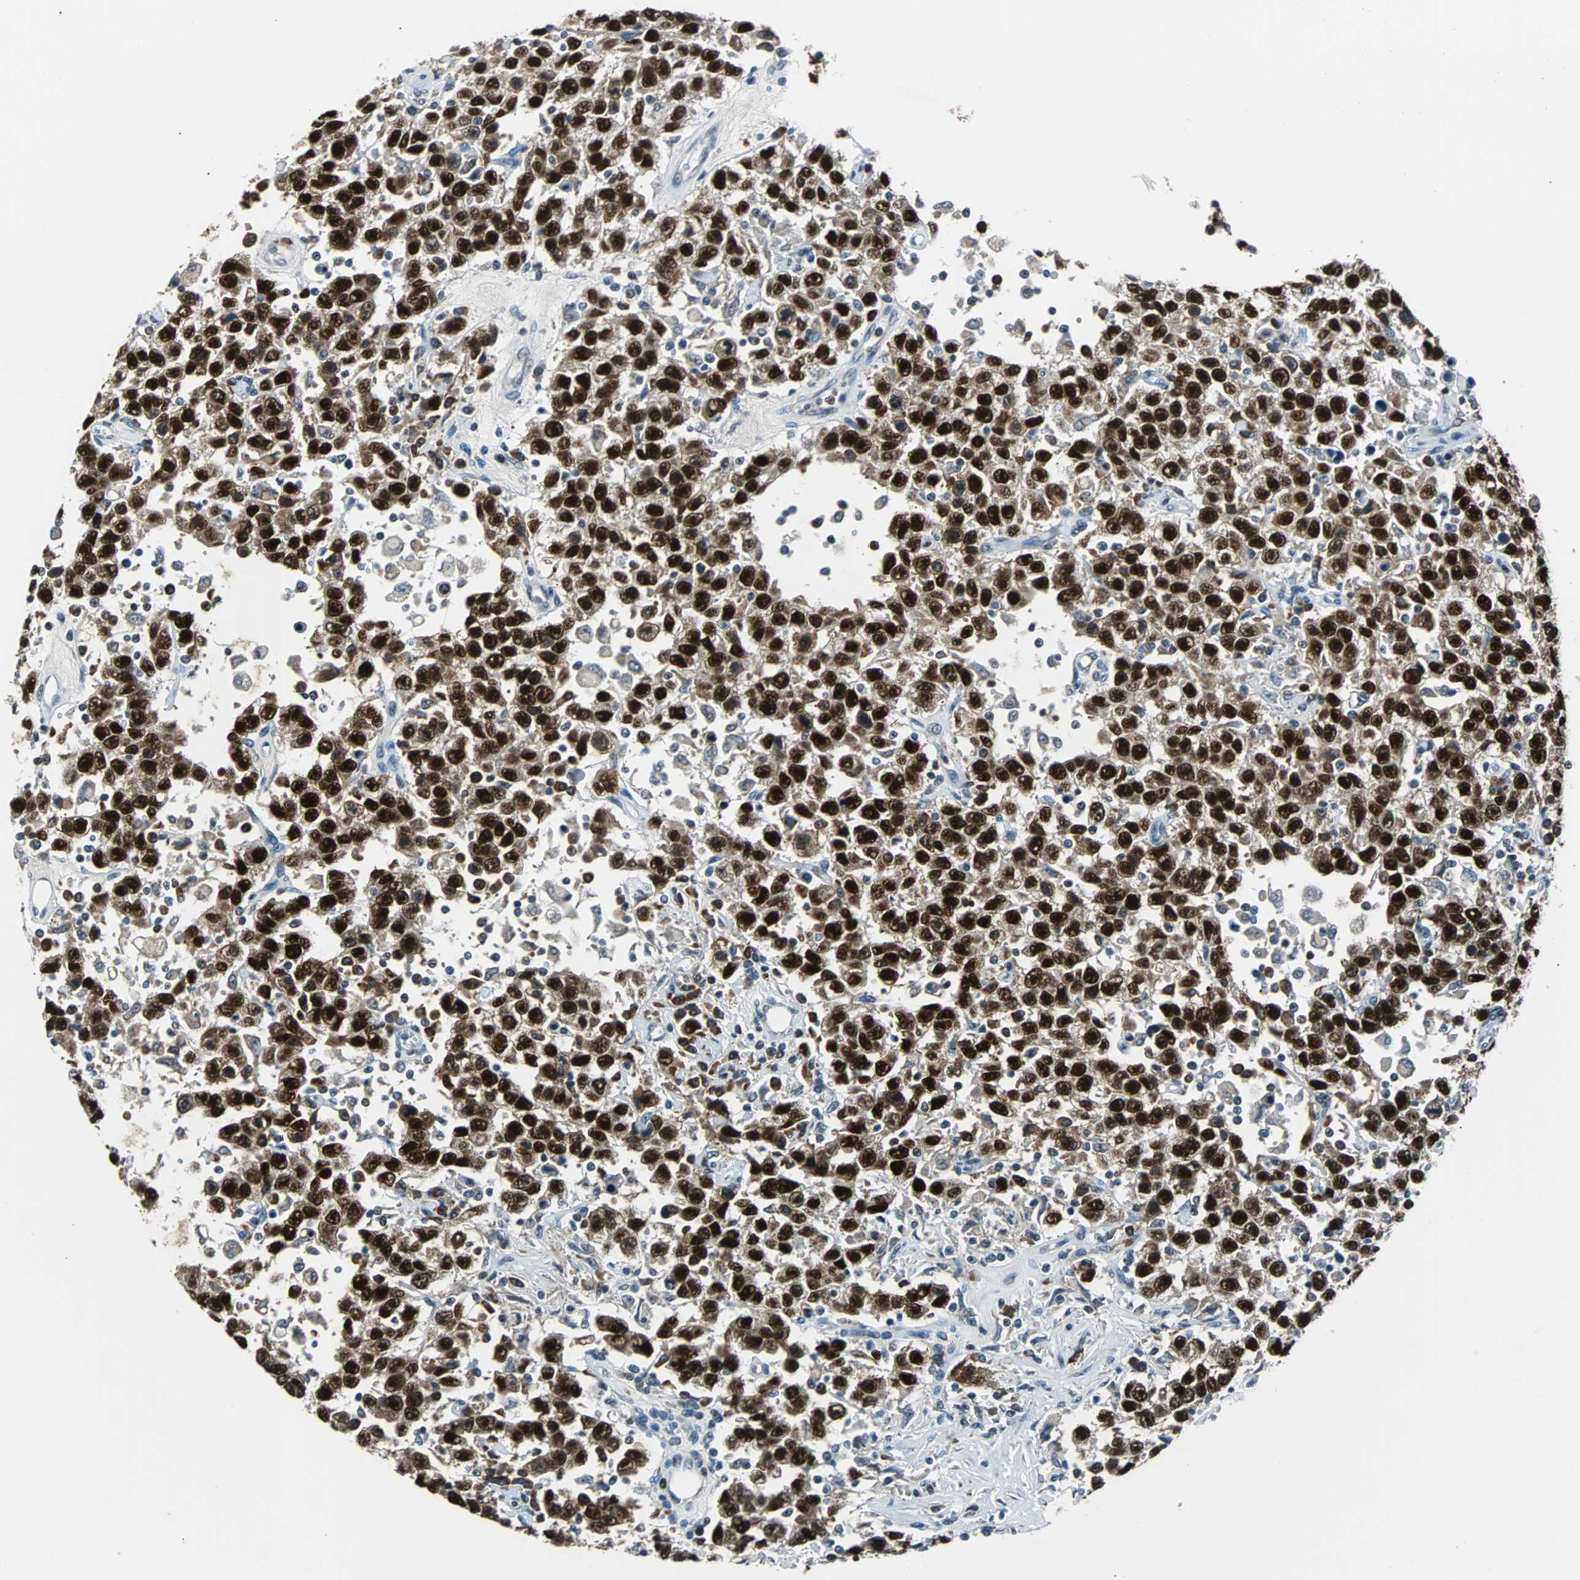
{"staining": {"intensity": "strong", "quantity": ">75%", "location": "cytoplasmic/membranous,nuclear"}, "tissue": "testis cancer", "cell_type": "Tumor cells", "image_type": "cancer", "snomed": [{"axis": "morphology", "description": "Seminoma, NOS"}, {"axis": "topography", "description": "Testis"}], "caption": "DAB (3,3'-diaminobenzidine) immunohistochemical staining of seminoma (testis) shows strong cytoplasmic/membranous and nuclear protein positivity in about >75% of tumor cells.", "gene": "USP28", "patient": {"sex": "male", "age": 41}}